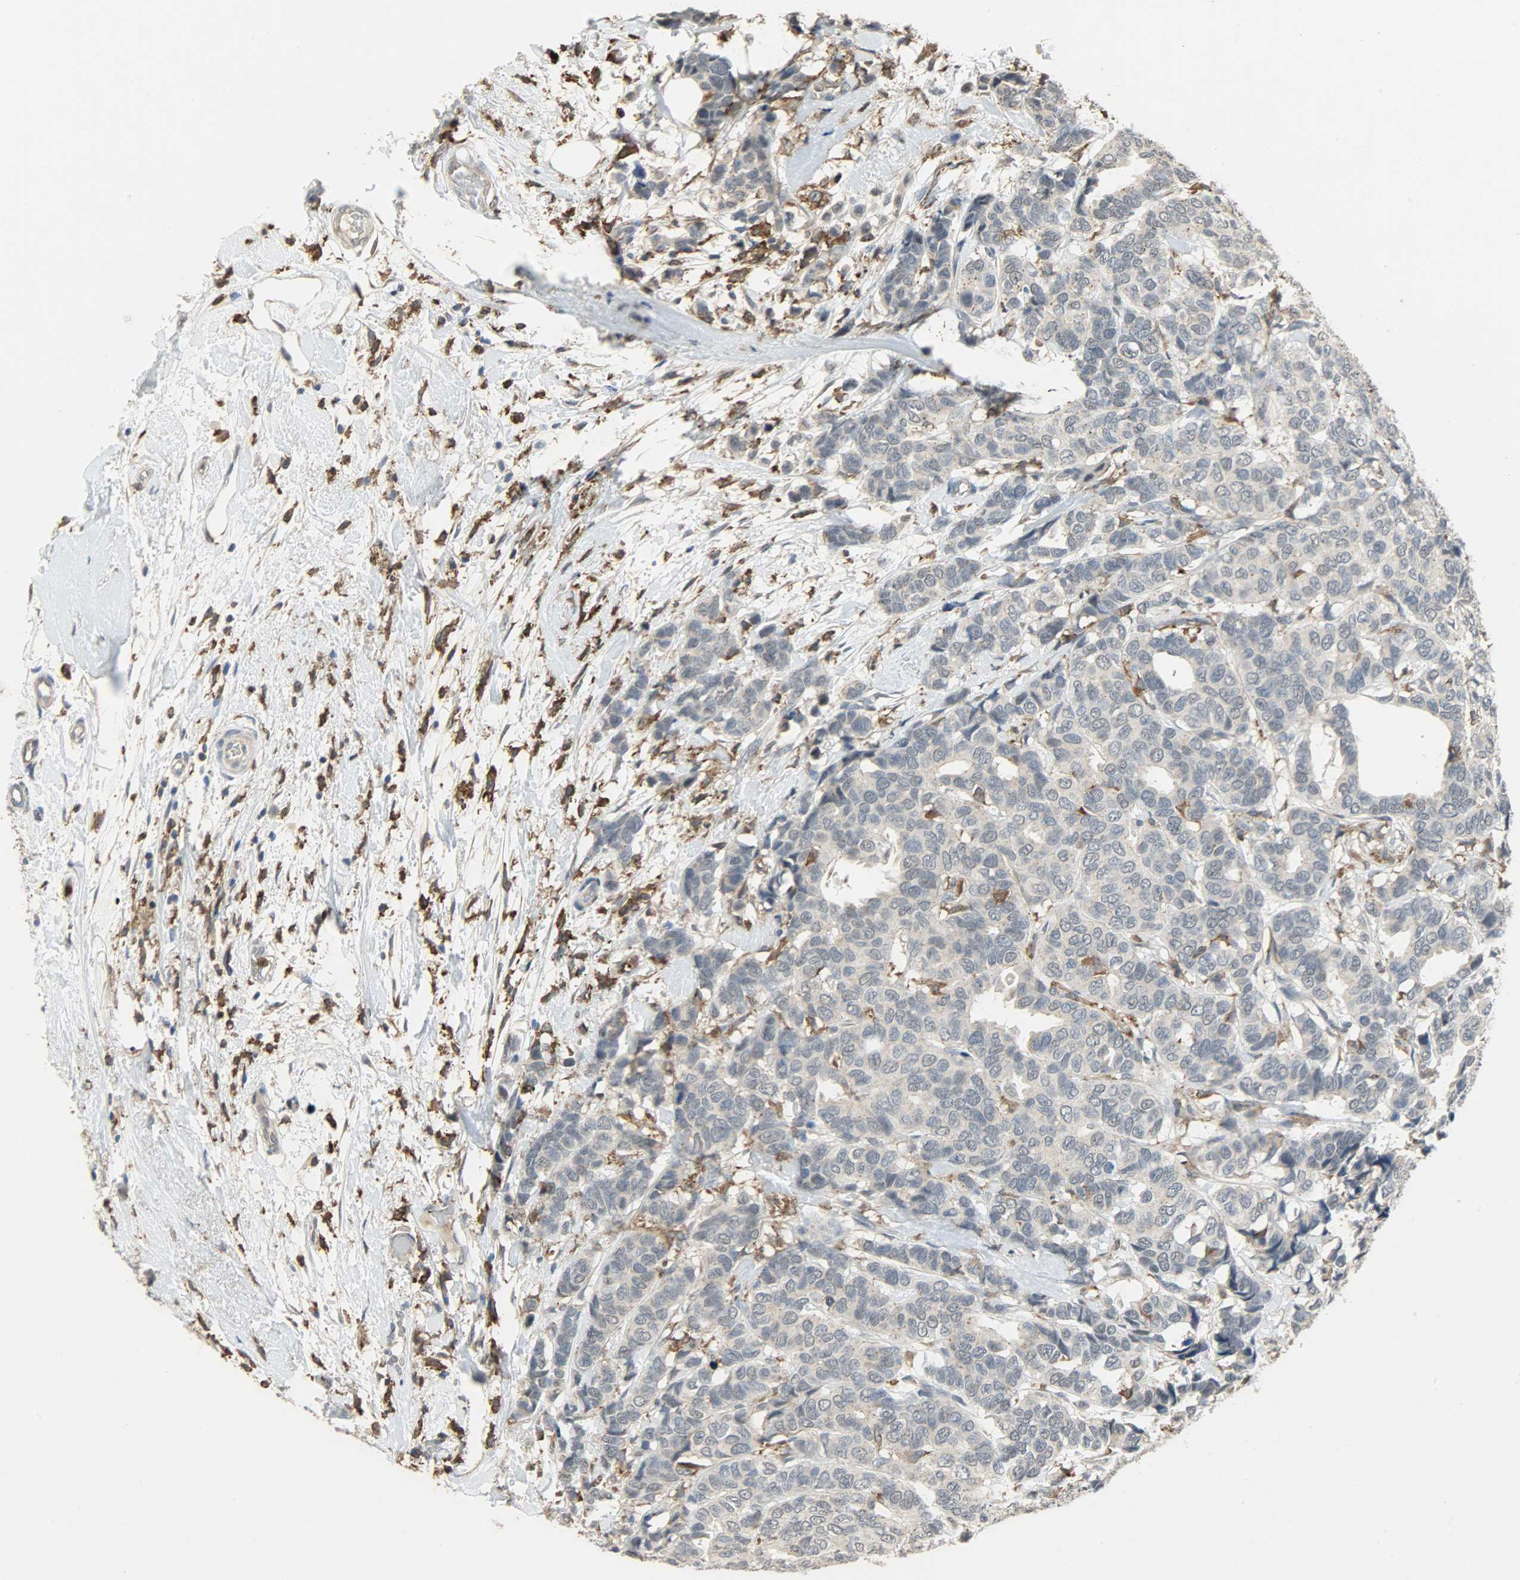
{"staining": {"intensity": "negative", "quantity": "none", "location": "none"}, "tissue": "breast cancer", "cell_type": "Tumor cells", "image_type": "cancer", "snomed": [{"axis": "morphology", "description": "Duct carcinoma"}, {"axis": "topography", "description": "Breast"}], "caption": "Immunohistochemistry of human breast cancer (invasive ductal carcinoma) displays no staining in tumor cells.", "gene": "SKAP2", "patient": {"sex": "female", "age": 87}}